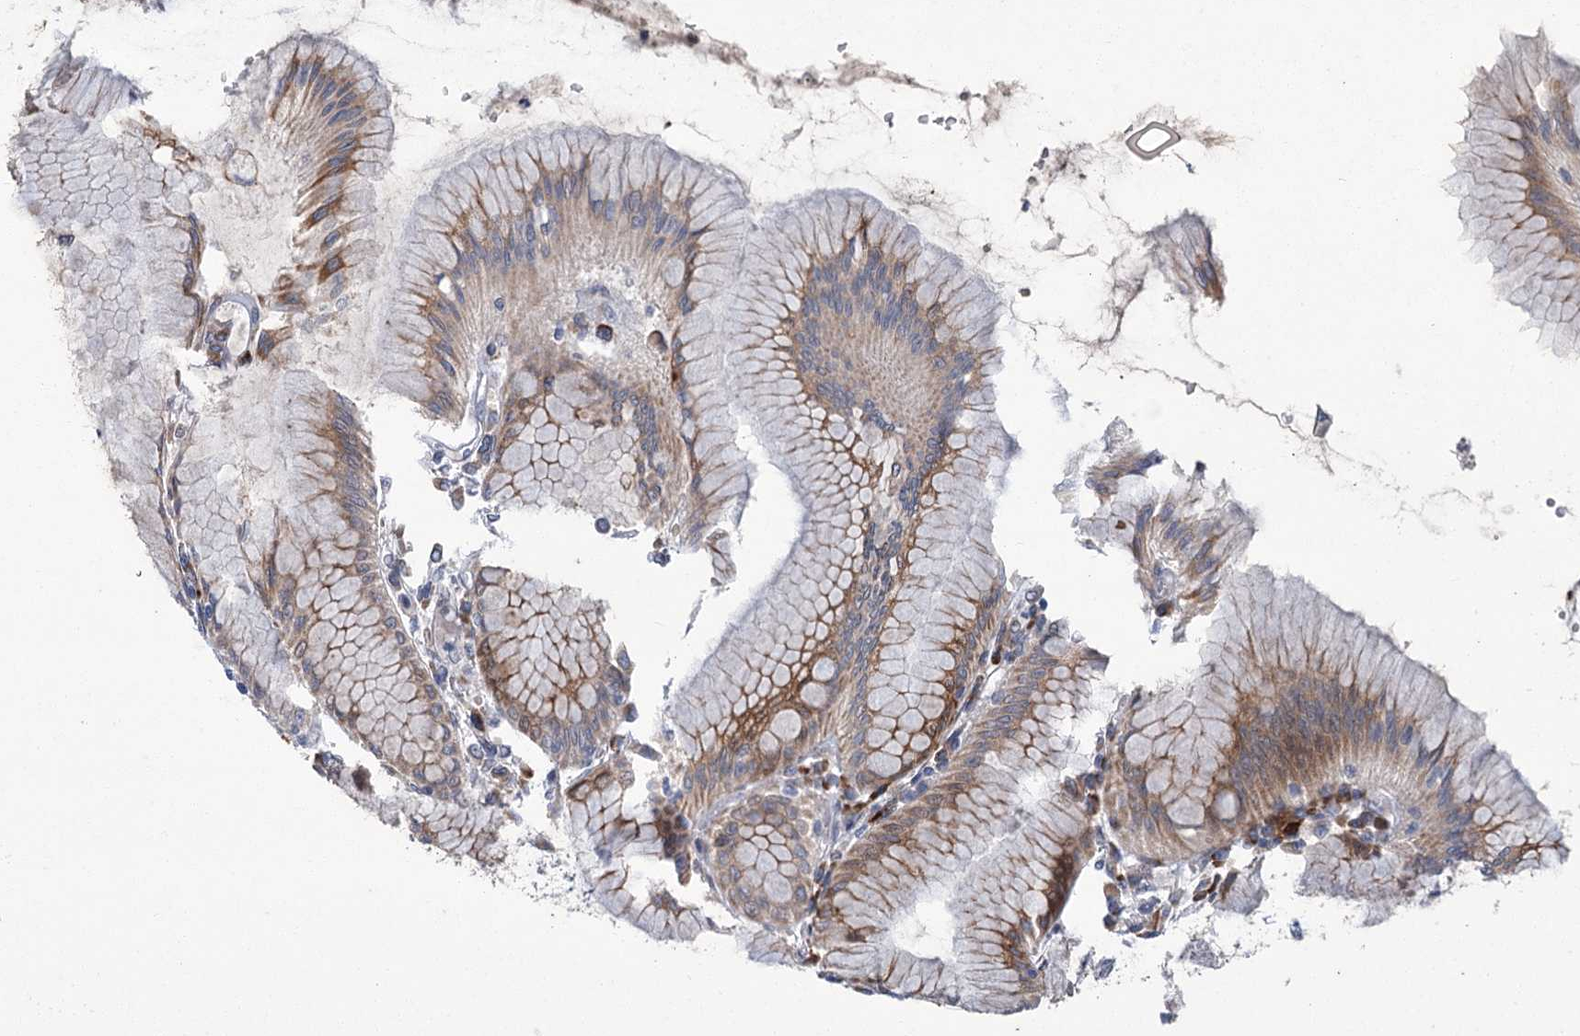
{"staining": {"intensity": "strong", "quantity": "25%-75%", "location": "cytoplasmic/membranous"}, "tissue": "stomach", "cell_type": "Glandular cells", "image_type": "normal", "snomed": [{"axis": "morphology", "description": "Normal tissue, NOS"}, {"axis": "topography", "description": "Stomach"}], "caption": "Stomach stained for a protein (brown) reveals strong cytoplasmic/membranous positive staining in approximately 25%-75% of glandular cells.", "gene": "GCNT4", "patient": {"sex": "female", "age": 57}}